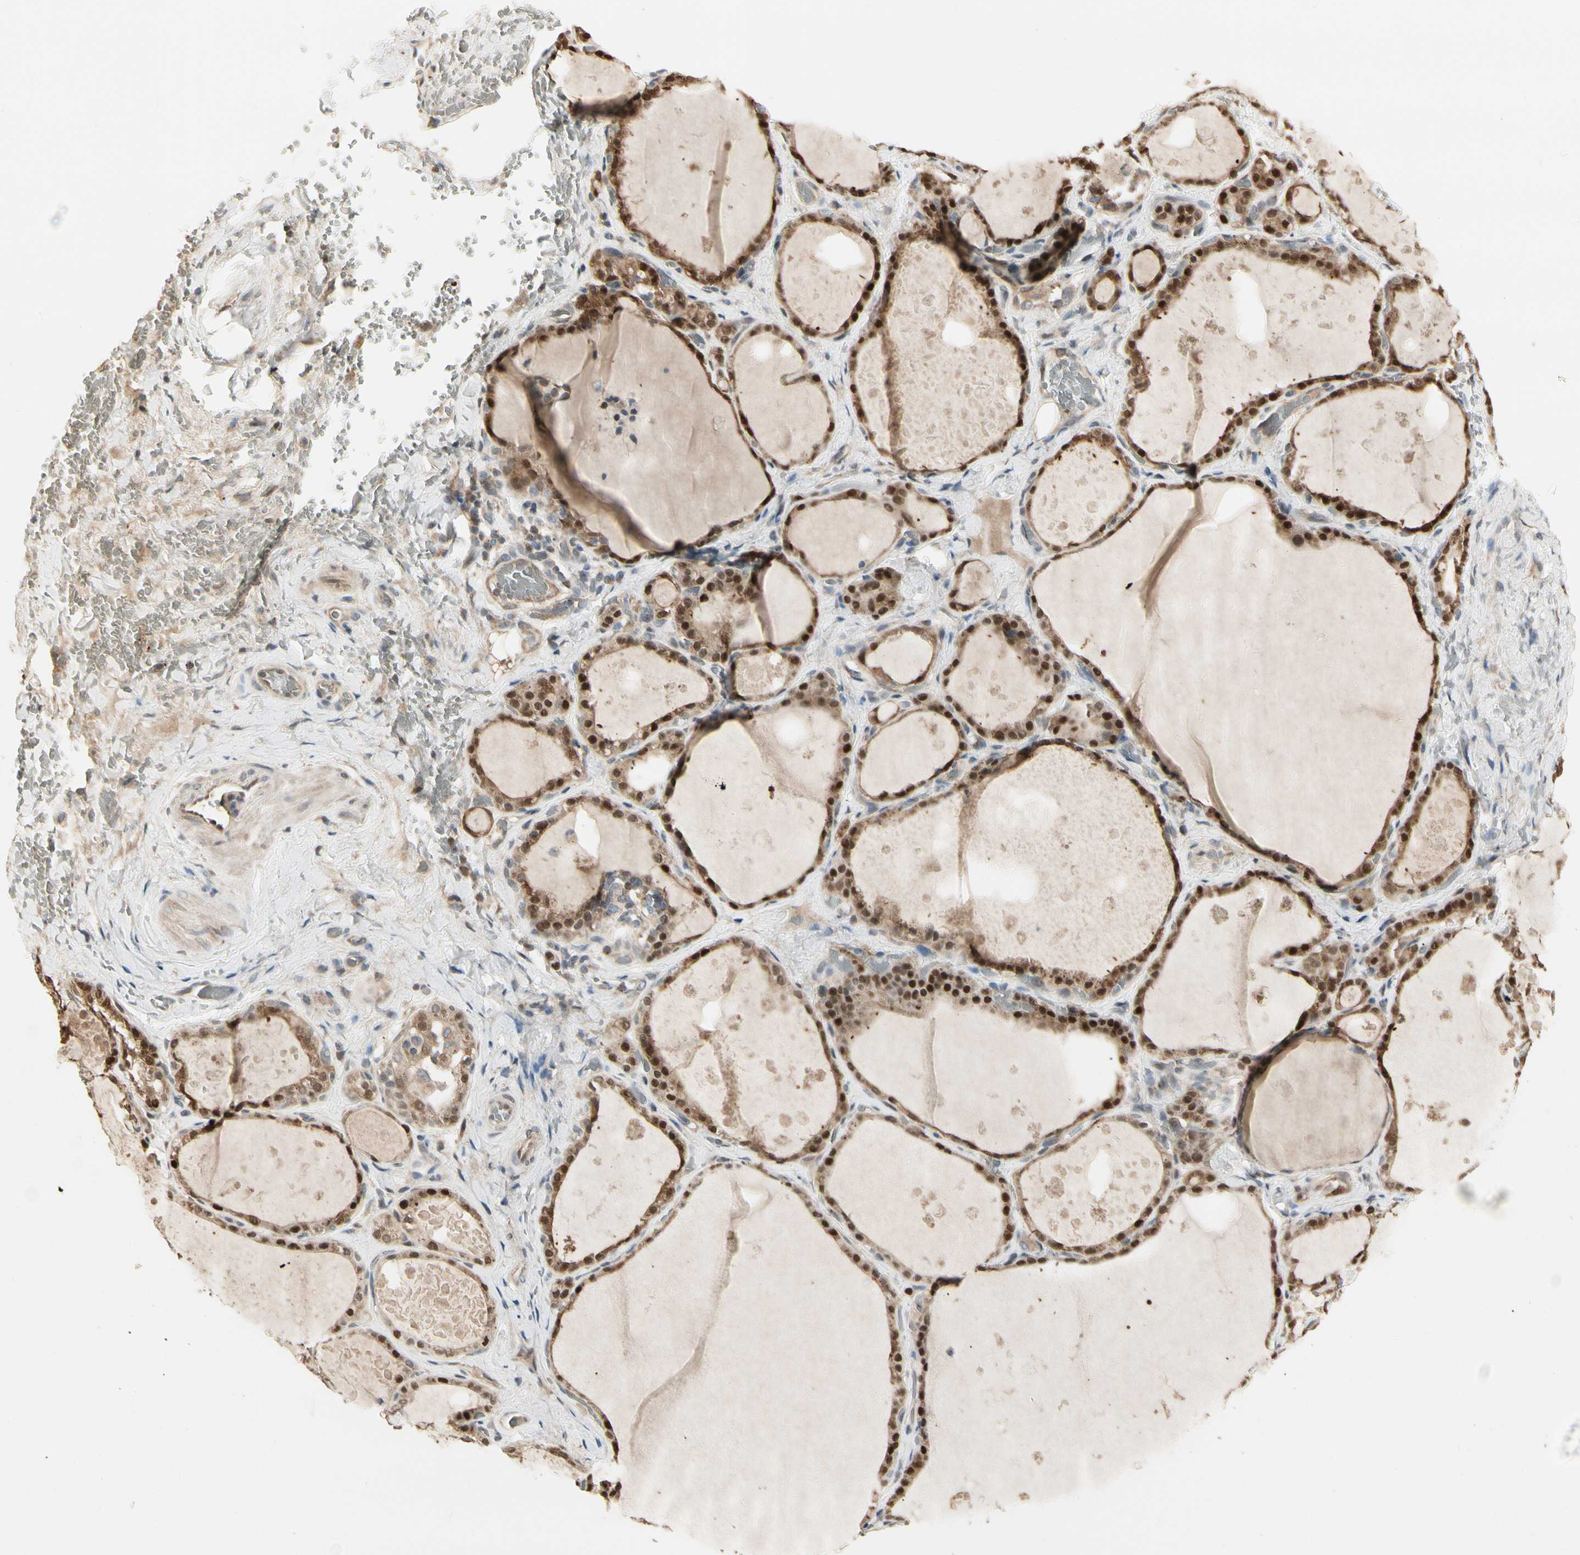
{"staining": {"intensity": "strong", "quantity": ">75%", "location": "cytoplasmic/membranous,nuclear"}, "tissue": "thyroid gland", "cell_type": "Glandular cells", "image_type": "normal", "snomed": [{"axis": "morphology", "description": "Normal tissue, NOS"}, {"axis": "topography", "description": "Thyroid gland"}], "caption": "Brown immunohistochemical staining in unremarkable human thyroid gland shows strong cytoplasmic/membranous,nuclear expression in about >75% of glandular cells. (DAB = brown stain, brightfield microscopy at high magnification).", "gene": "EVC", "patient": {"sex": "male", "age": 61}}